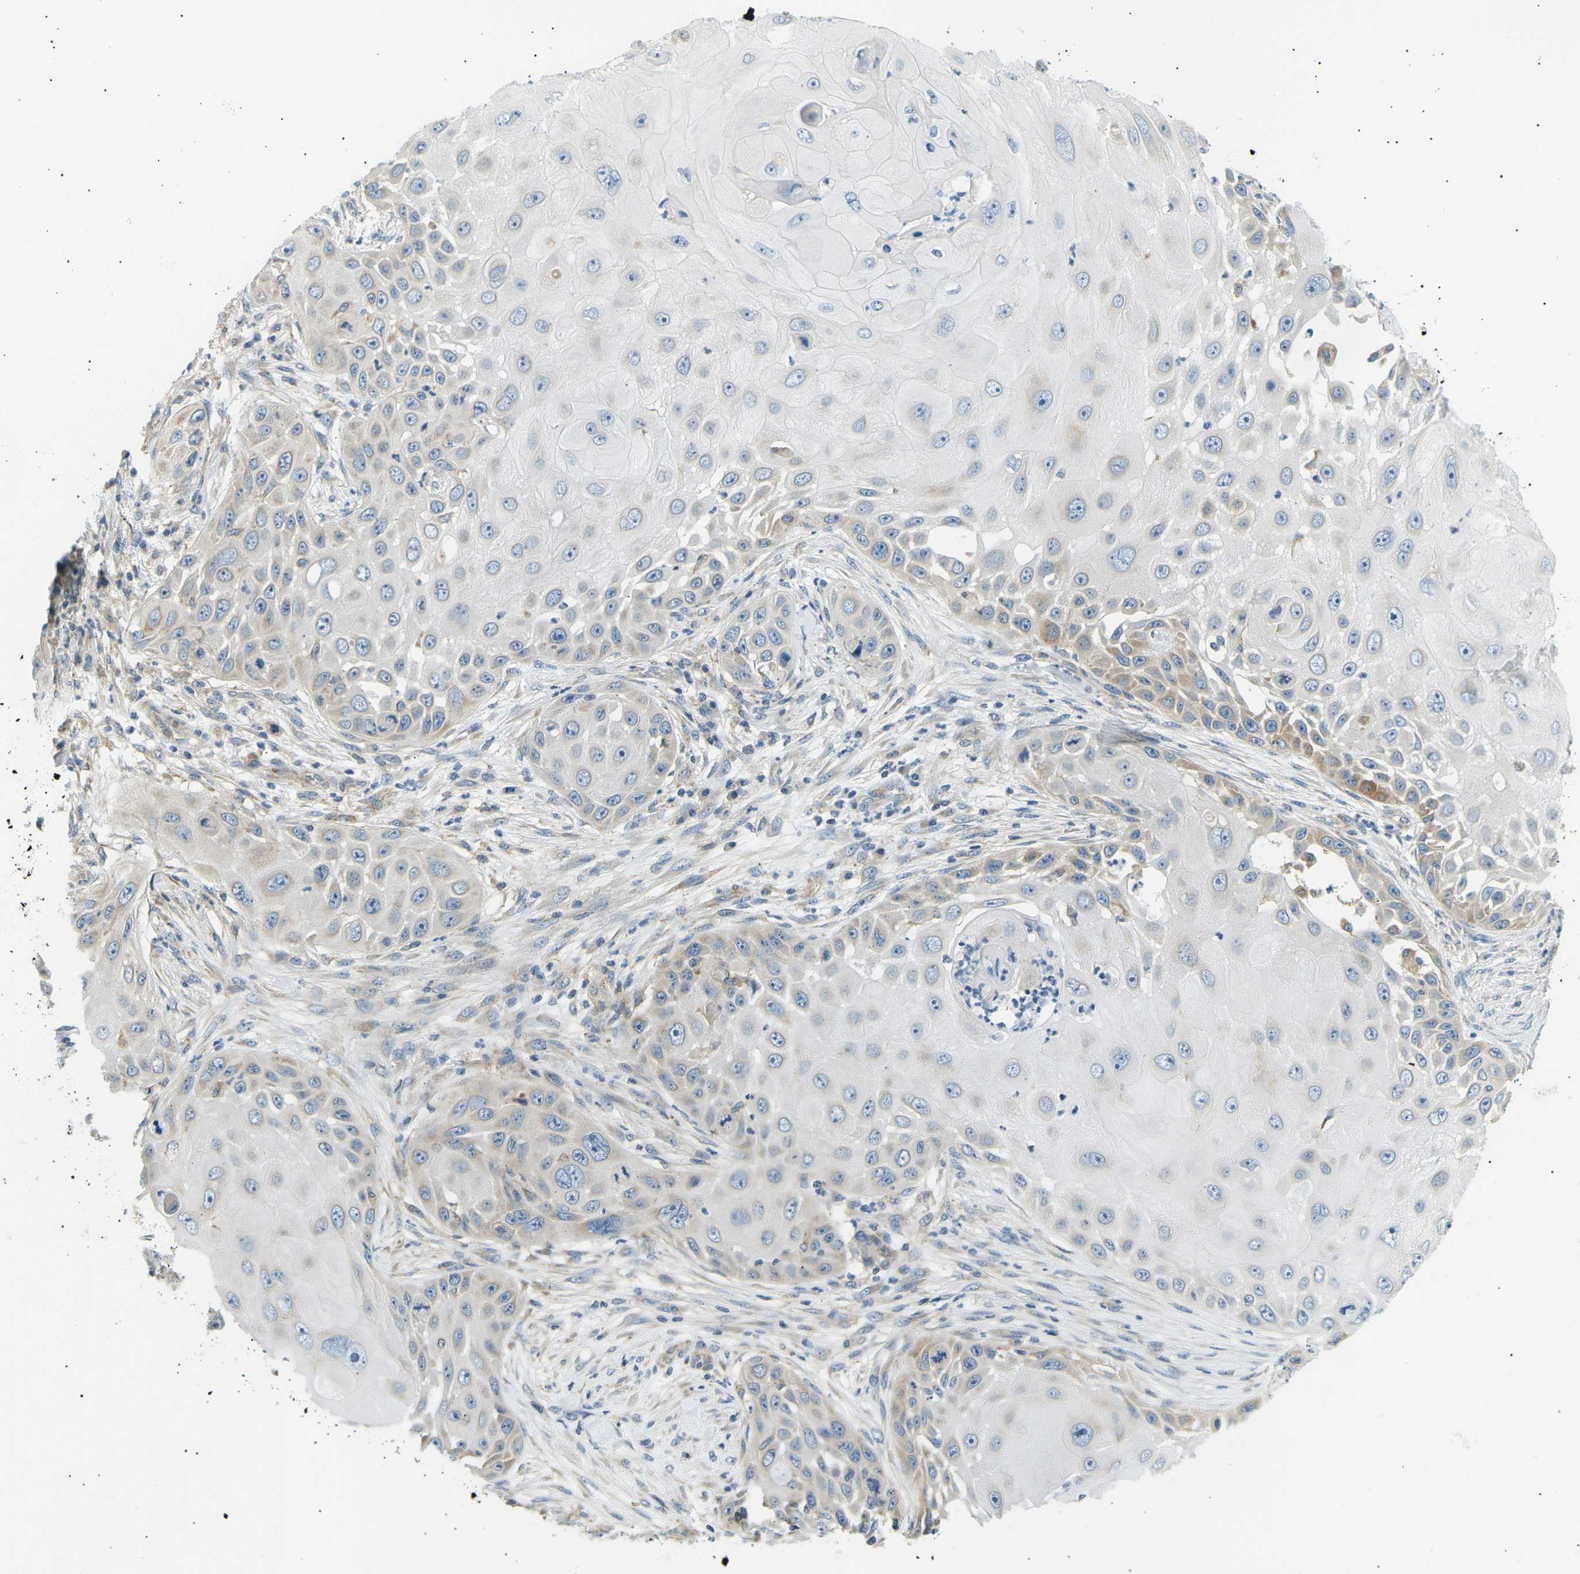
{"staining": {"intensity": "weak", "quantity": "<25%", "location": "cytoplasmic/membranous"}, "tissue": "skin cancer", "cell_type": "Tumor cells", "image_type": "cancer", "snomed": [{"axis": "morphology", "description": "Squamous cell carcinoma, NOS"}, {"axis": "topography", "description": "Skin"}], "caption": "High magnification brightfield microscopy of skin cancer (squamous cell carcinoma) stained with DAB (3,3'-diaminobenzidine) (brown) and counterstained with hematoxylin (blue): tumor cells show no significant staining.", "gene": "TBC1D8", "patient": {"sex": "female", "age": 44}}